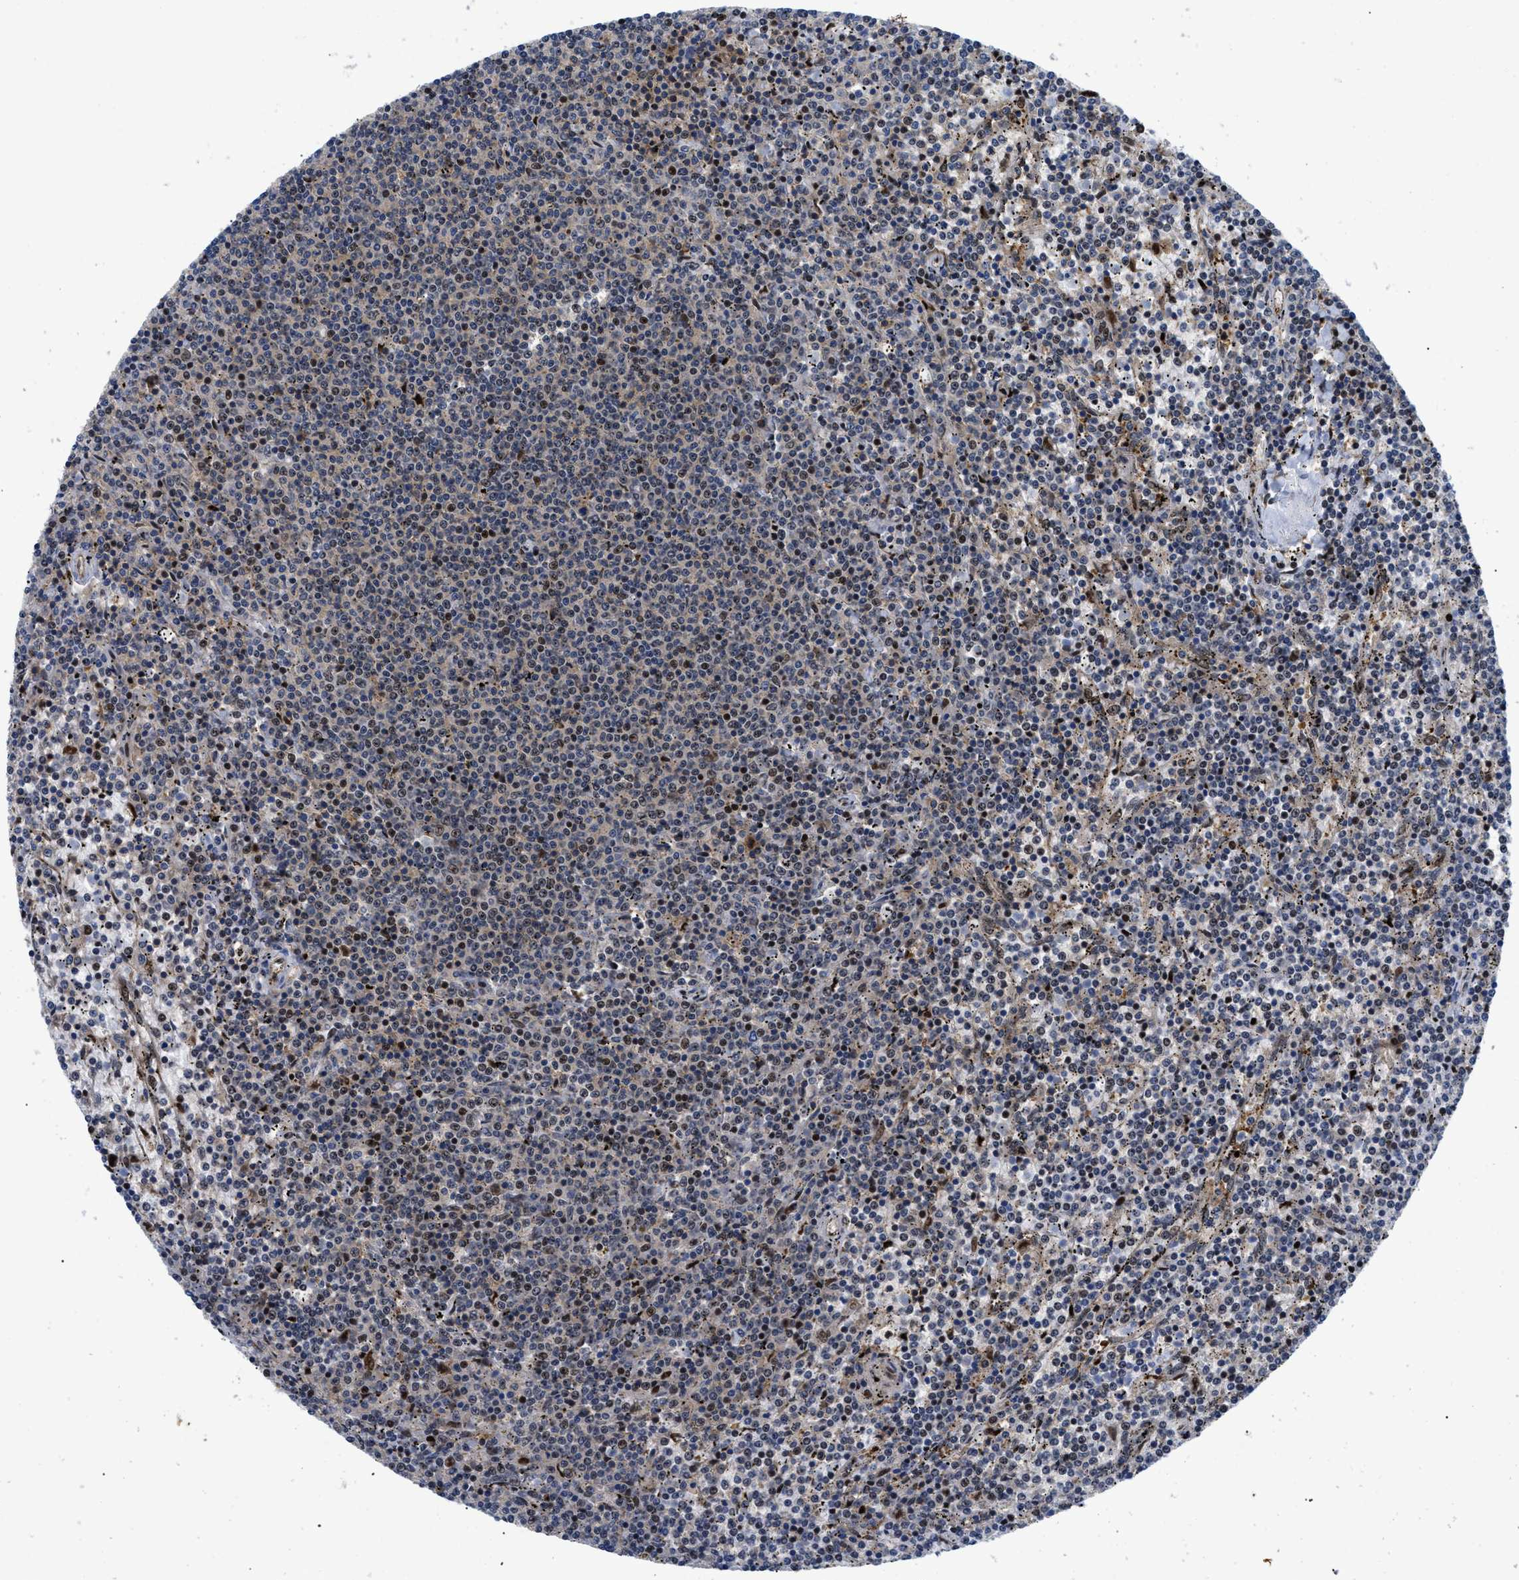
{"staining": {"intensity": "moderate", "quantity": "<25%", "location": "nuclear"}, "tissue": "lymphoma", "cell_type": "Tumor cells", "image_type": "cancer", "snomed": [{"axis": "morphology", "description": "Malignant lymphoma, non-Hodgkin's type, Low grade"}, {"axis": "topography", "description": "Spleen"}], "caption": "A histopathology image of malignant lymphoma, non-Hodgkin's type (low-grade) stained for a protein reveals moderate nuclear brown staining in tumor cells.", "gene": "SLC29A2", "patient": {"sex": "female", "age": 50}}